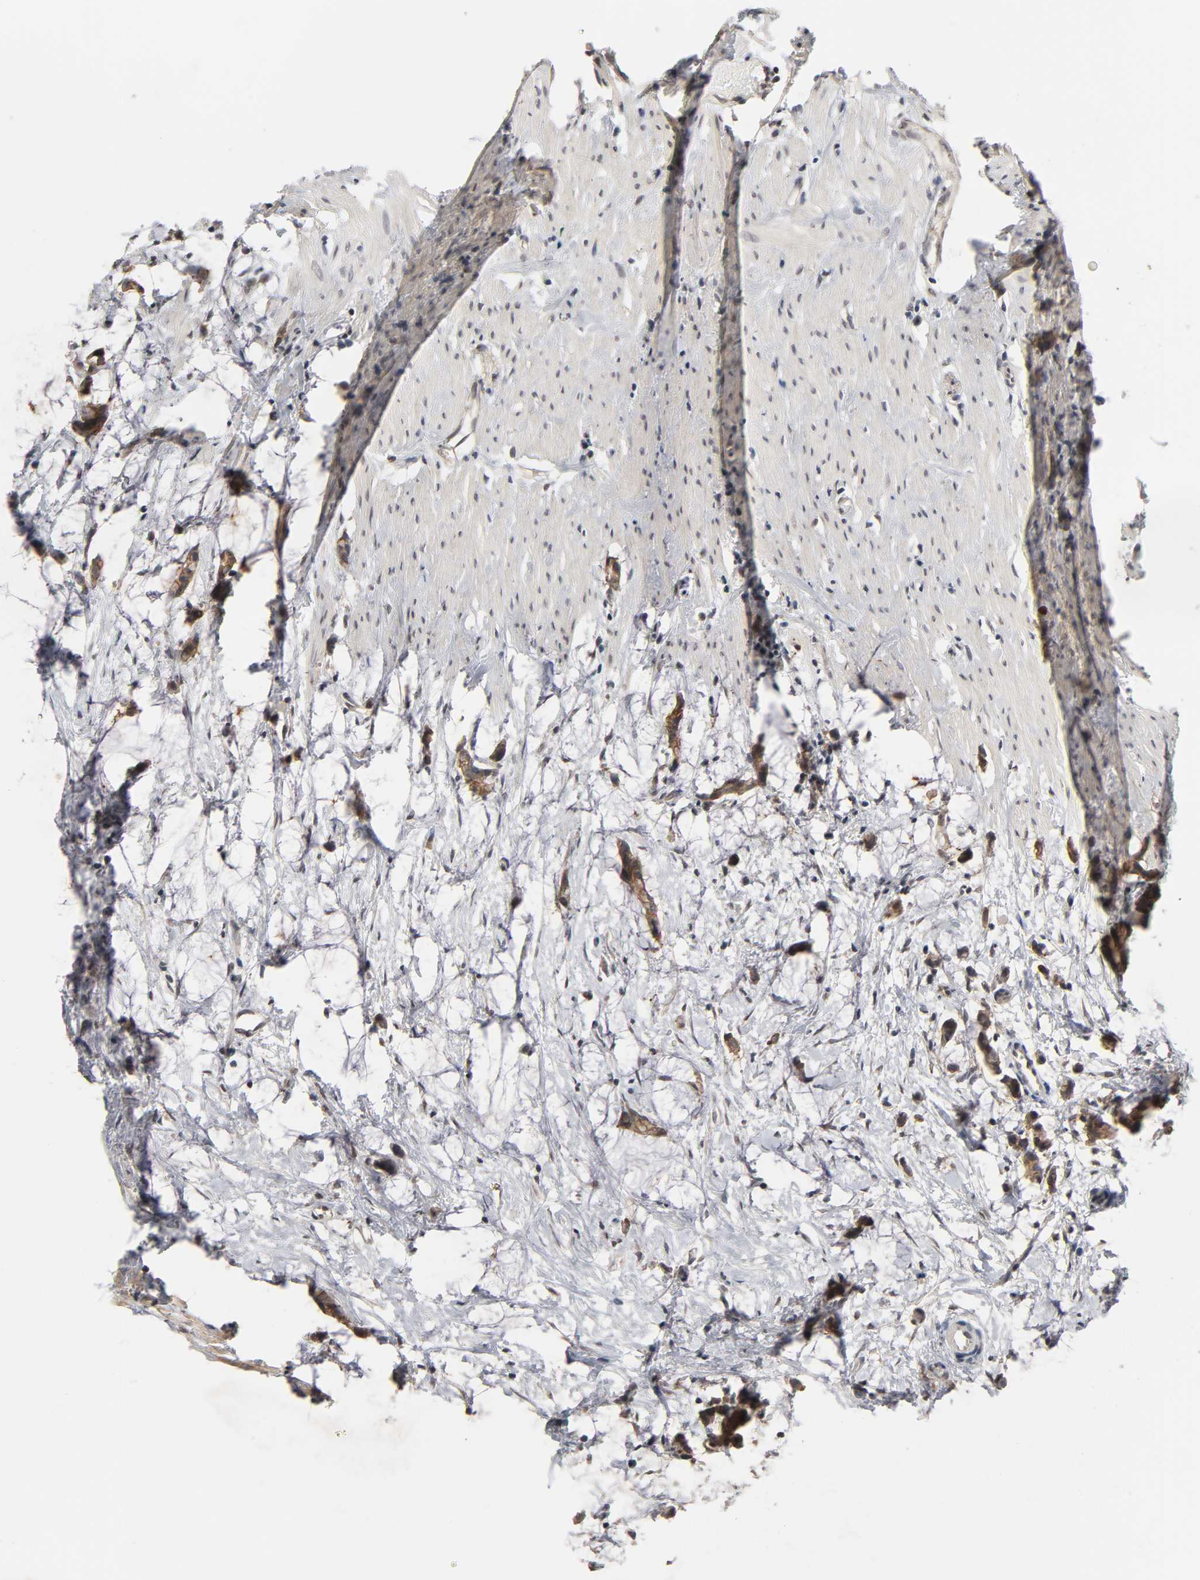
{"staining": {"intensity": "moderate", "quantity": ">75%", "location": "cytoplasmic/membranous"}, "tissue": "colorectal cancer", "cell_type": "Tumor cells", "image_type": "cancer", "snomed": [{"axis": "morphology", "description": "Adenocarcinoma, NOS"}, {"axis": "topography", "description": "Colon"}], "caption": "Immunohistochemical staining of human adenocarcinoma (colorectal) shows medium levels of moderate cytoplasmic/membranous positivity in approximately >75% of tumor cells.", "gene": "HTR1E", "patient": {"sex": "male", "age": 14}}